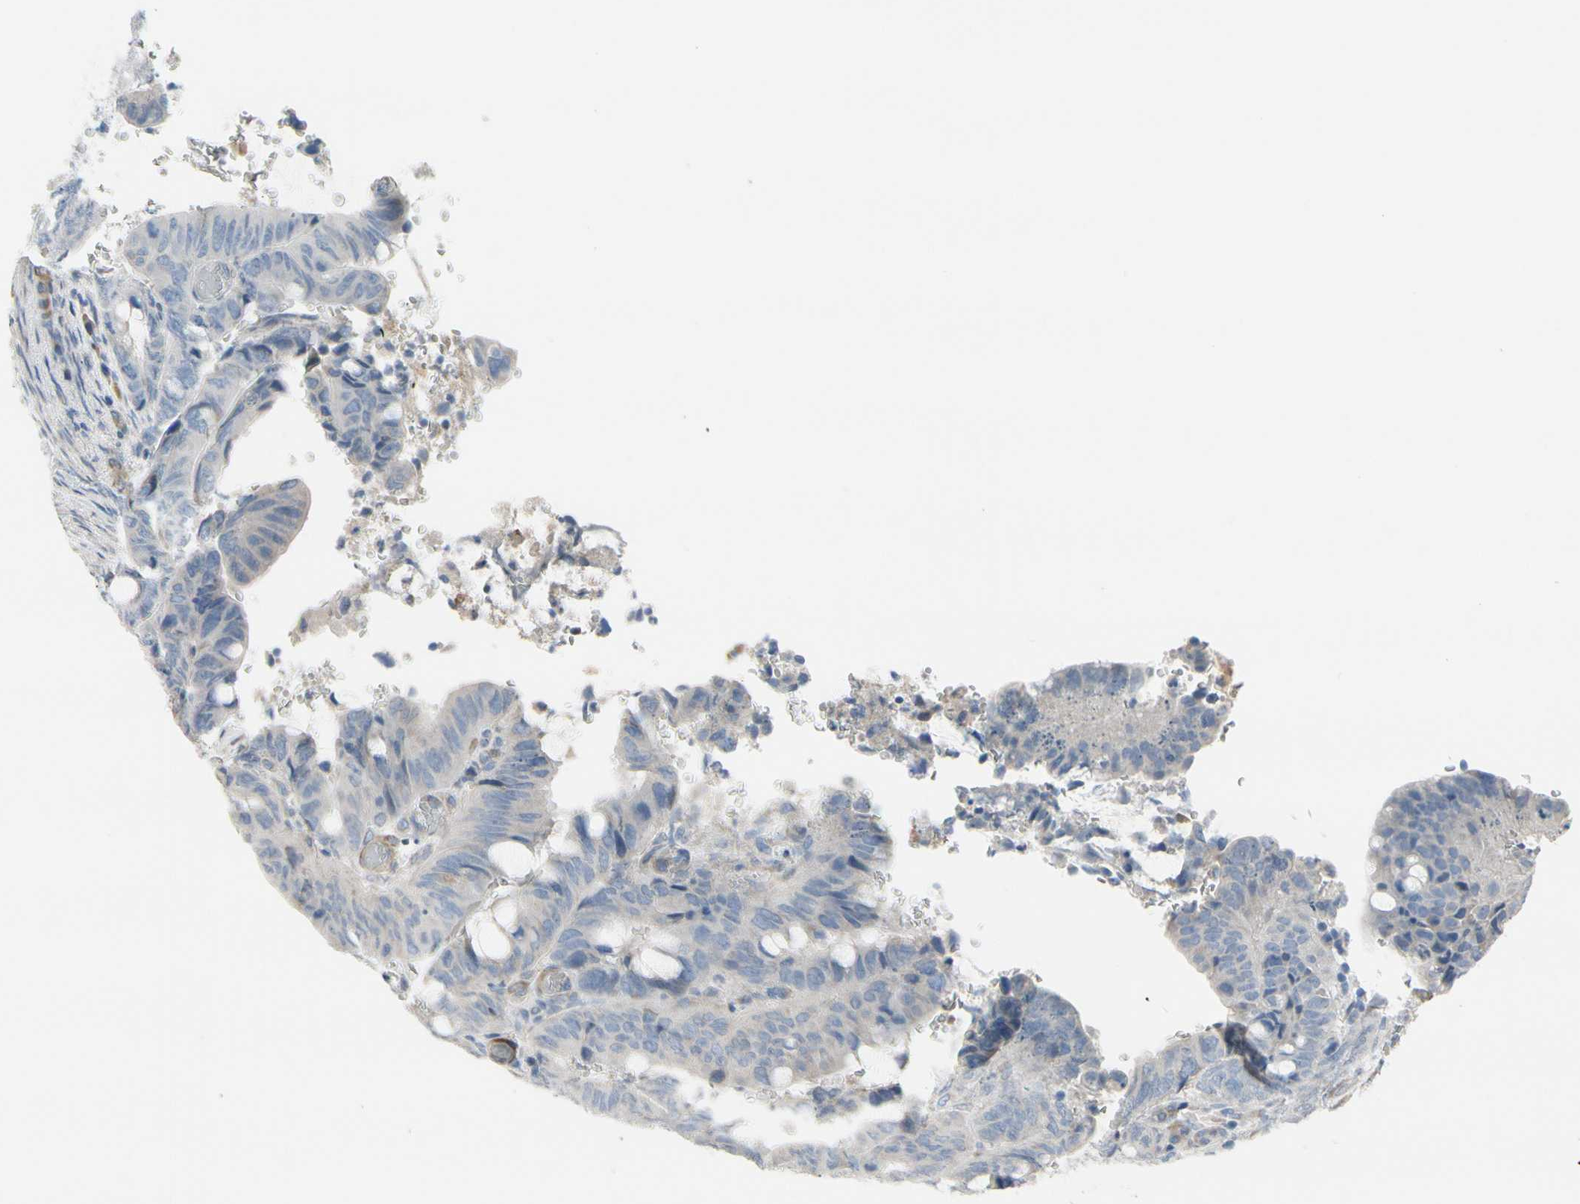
{"staining": {"intensity": "negative", "quantity": "none", "location": "none"}, "tissue": "colorectal cancer", "cell_type": "Tumor cells", "image_type": "cancer", "snomed": [{"axis": "morphology", "description": "Normal tissue, NOS"}, {"axis": "morphology", "description": "Adenocarcinoma, NOS"}, {"axis": "topography", "description": "Rectum"}, {"axis": "topography", "description": "Peripheral nerve tissue"}], "caption": "This photomicrograph is of colorectal adenocarcinoma stained with immunohistochemistry (IHC) to label a protein in brown with the nuclei are counter-stained blue. There is no expression in tumor cells.", "gene": "MAP2", "patient": {"sex": "male", "age": 92}}